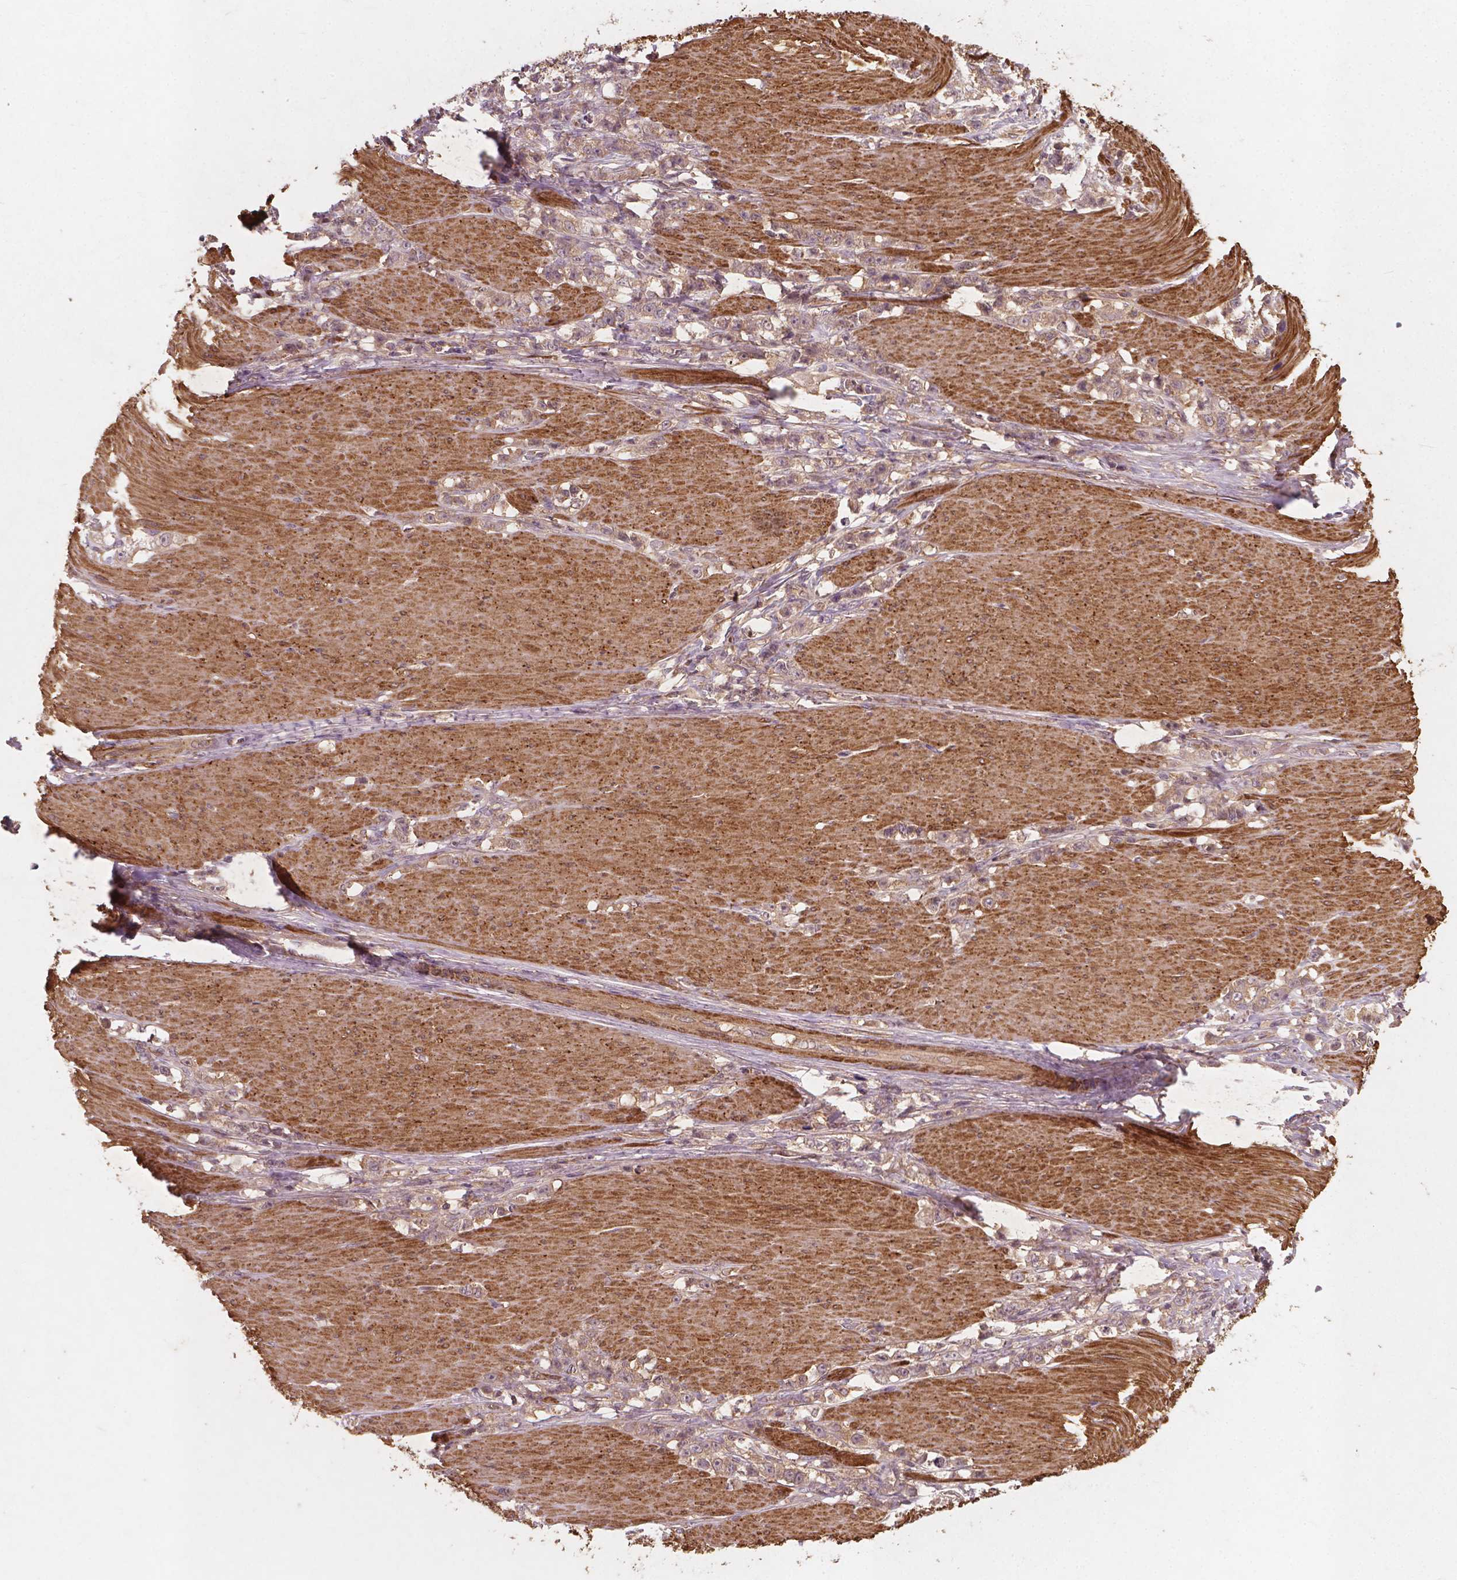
{"staining": {"intensity": "weak", "quantity": ">75%", "location": "cytoplasmic/membranous"}, "tissue": "stomach cancer", "cell_type": "Tumor cells", "image_type": "cancer", "snomed": [{"axis": "morphology", "description": "Adenocarcinoma, NOS"}, {"axis": "topography", "description": "Stomach, lower"}], "caption": "The histopathology image shows staining of stomach cancer (adenocarcinoma), revealing weak cytoplasmic/membranous protein positivity (brown color) within tumor cells.", "gene": "CYFIP2", "patient": {"sex": "male", "age": 88}}